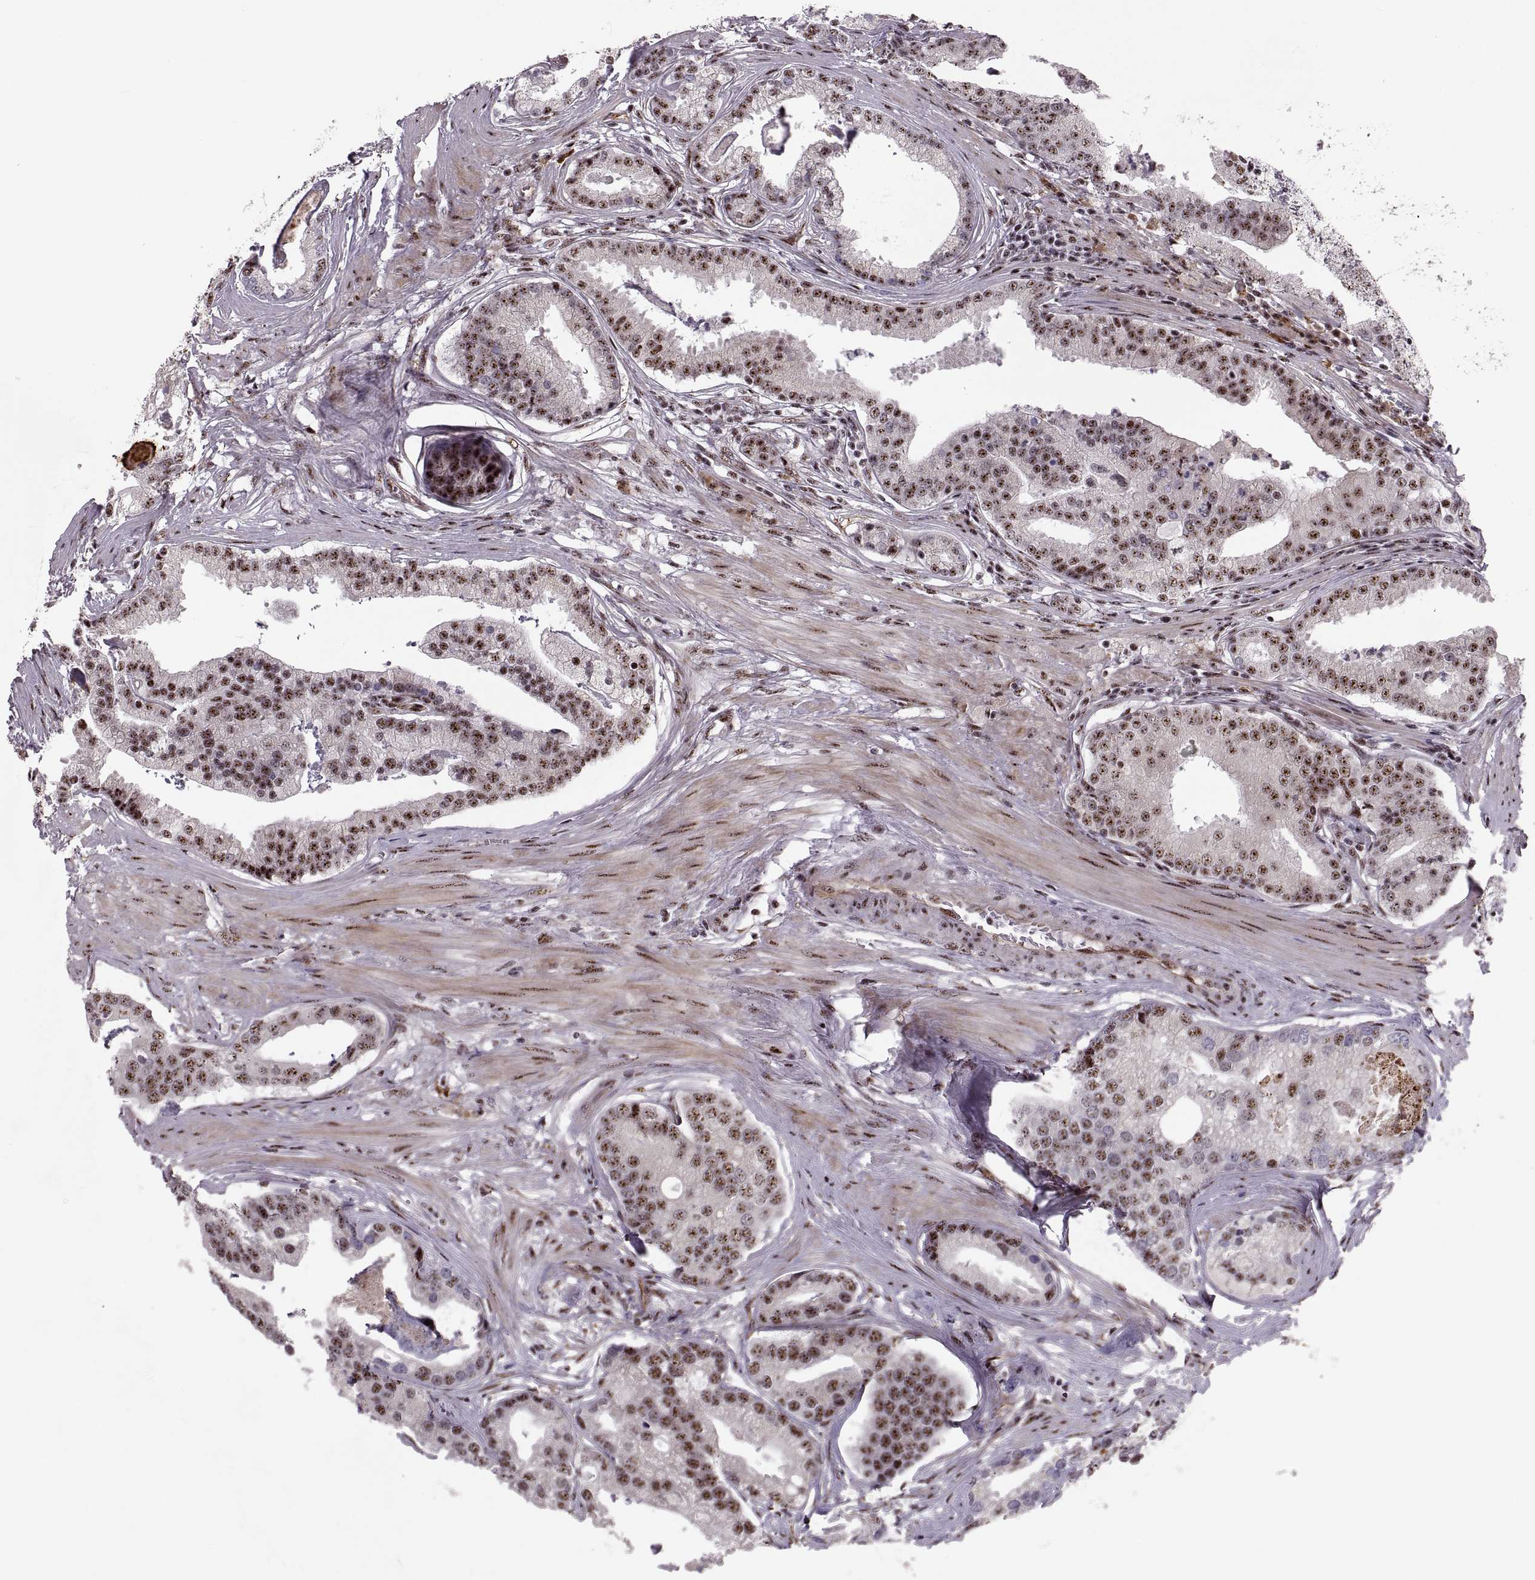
{"staining": {"intensity": "strong", "quantity": ">75%", "location": "nuclear"}, "tissue": "prostate cancer", "cell_type": "Tumor cells", "image_type": "cancer", "snomed": [{"axis": "morphology", "description": "Adenocarcinoma, NOS"}, {"axis": "topography", "description": "Prostate and seminal vesicle, NOS"}, {"axis": "topography", "description": "Prostate"}], "caption": "Immunohistochemistry photomicrograph of adenocarcinoma (prostate) stained for a protein (brown), which exhibits high levels of strong nuclear expression in about >75% of tumor cells.", "gene": "ZCCHC17", "patient": {"sex": "male", "age": 44}}